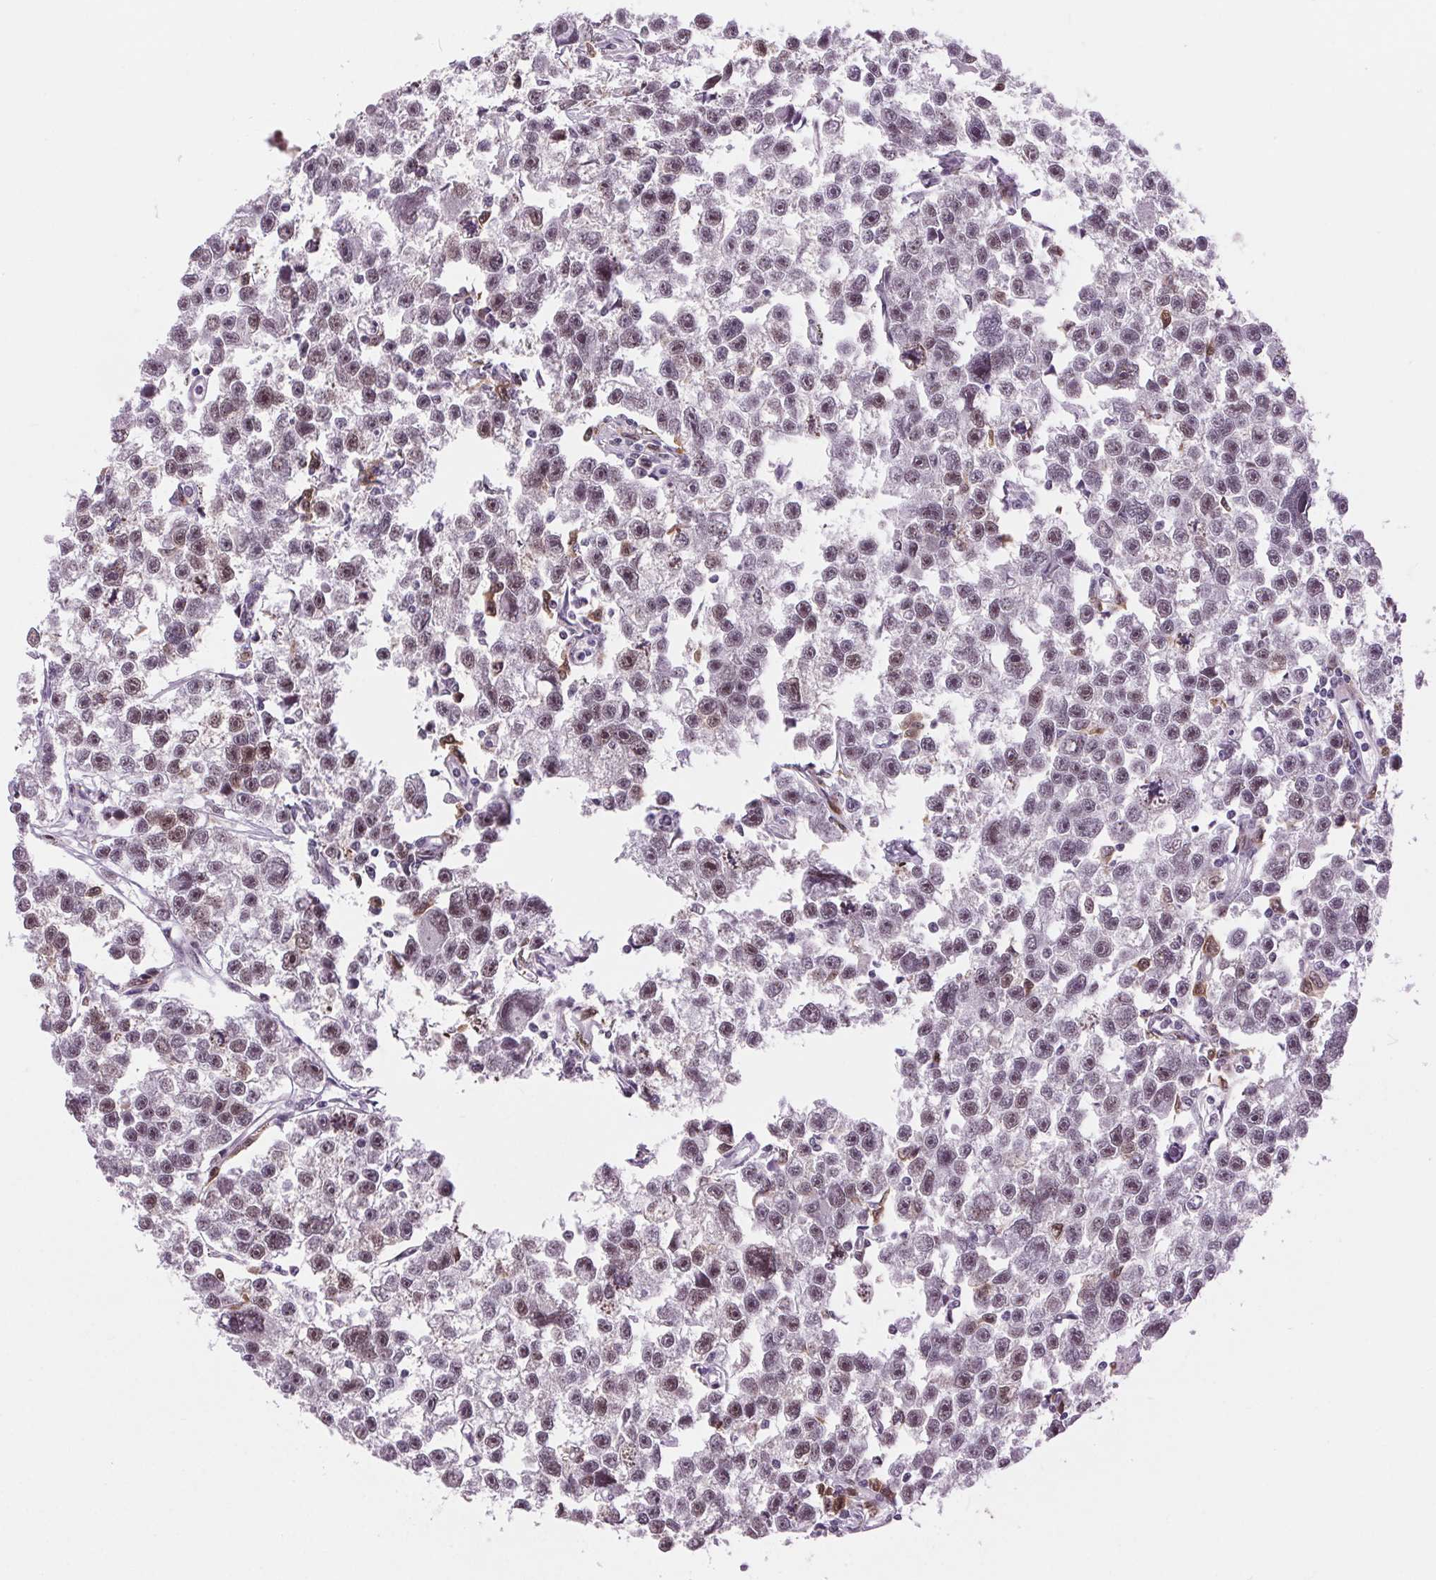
{"staining": {"intensity": "weak", "quantity": "25%-75%", "location": "nuclear"}, "tissue": "testis cancer", "cell_type": "Tumor cells", "image_type": "cancer", "snomed": [{"axis": "morphology", "description": "Seminoma, NOS"}, {"axis": "topography", "description": "Testis"}], "caption": "Testis seminoma stained for a protein (brown) shows weak nuclear positive expression in approximately 25%-75% of tumor cells.", "gene": "CD2BP2", "patient": {"sex": "male", "age": 26}}